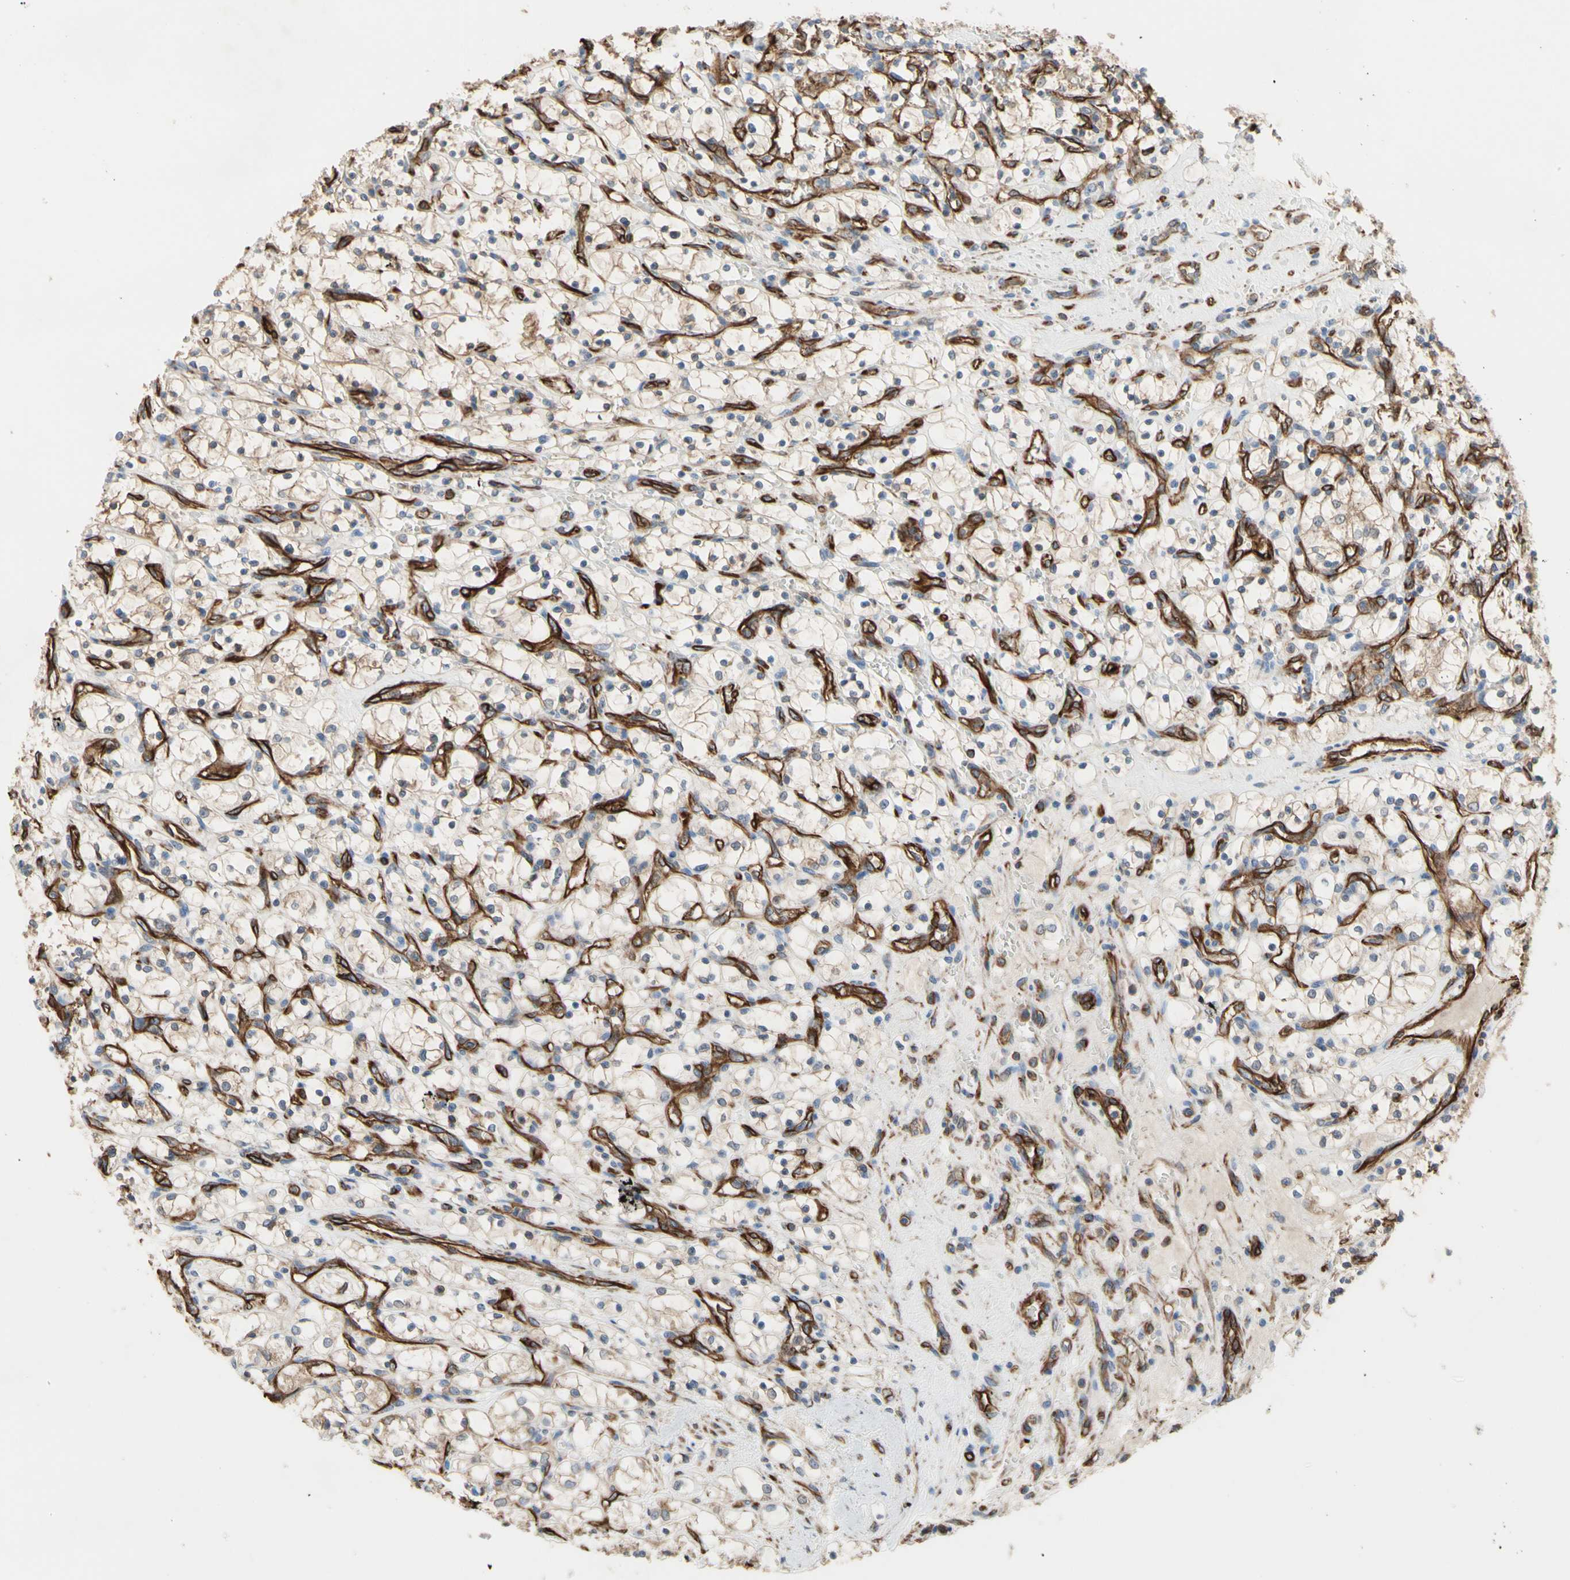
{"staining": {"intensity": "weak", "quantity": "25%-75%", "location": "cytoplasmic/membranous"}, "tissue": "renal cancer", "cell_type": "Tumor cells", "image_type": "cancer", "snomed": [{"axis": "morphology", "description": "Adenocarcinoma, NOS"}, {"axis": "topography", "description": "Kidney"}], "caption": "Human renal cancer (adenocarcinoma) stained for a protein (brown) shows weak cytoplasmic/membranous positive positivity in about 25%-75% of tumor cells.", "gene": "TRAF2", "patient": {"sex": "female", "age": 69}}